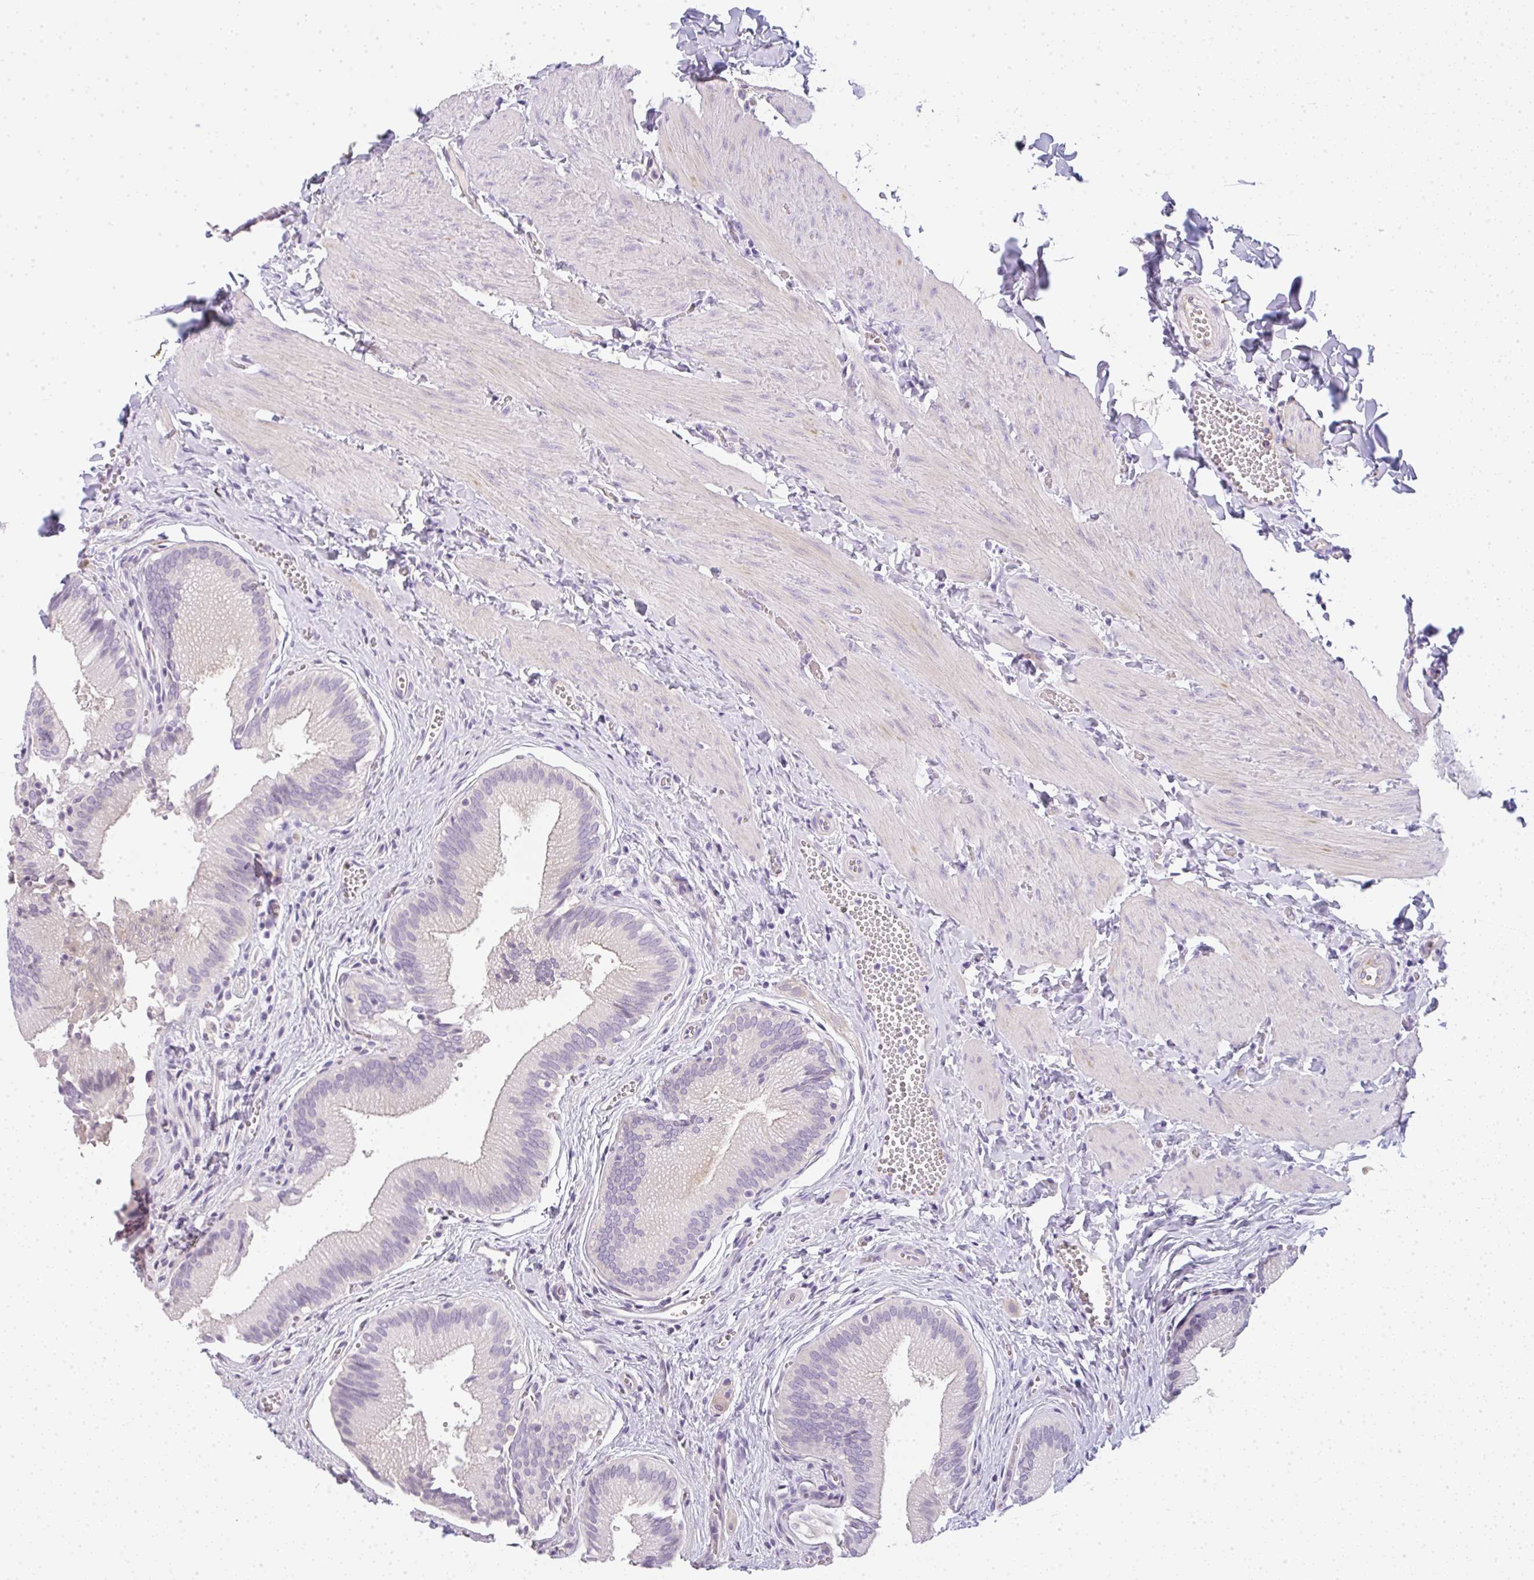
{"staining": {"intensity": "weak", "quantity": "<25%", "location": "cytoplasmic/membranous"}, "tissue": "gallbladder", "cell_type": "Glandular cells", "image_type": "normal", "snomed": [{"axis": "morphology", "description": "Normal tissue, NOS"}, {"axis": "topography", "description": "Gallbladder"}], "caption": "Immunohistochemistry (IHC) photomicrograph of unremarkable gallbladder: gallbladder stained with DAB (3,3'-diaminobenzidine) demonstrates no significant protein expression in glandular cells.", "gene": "LPAR4", "patient": {"sex": "male", "age": 17}}